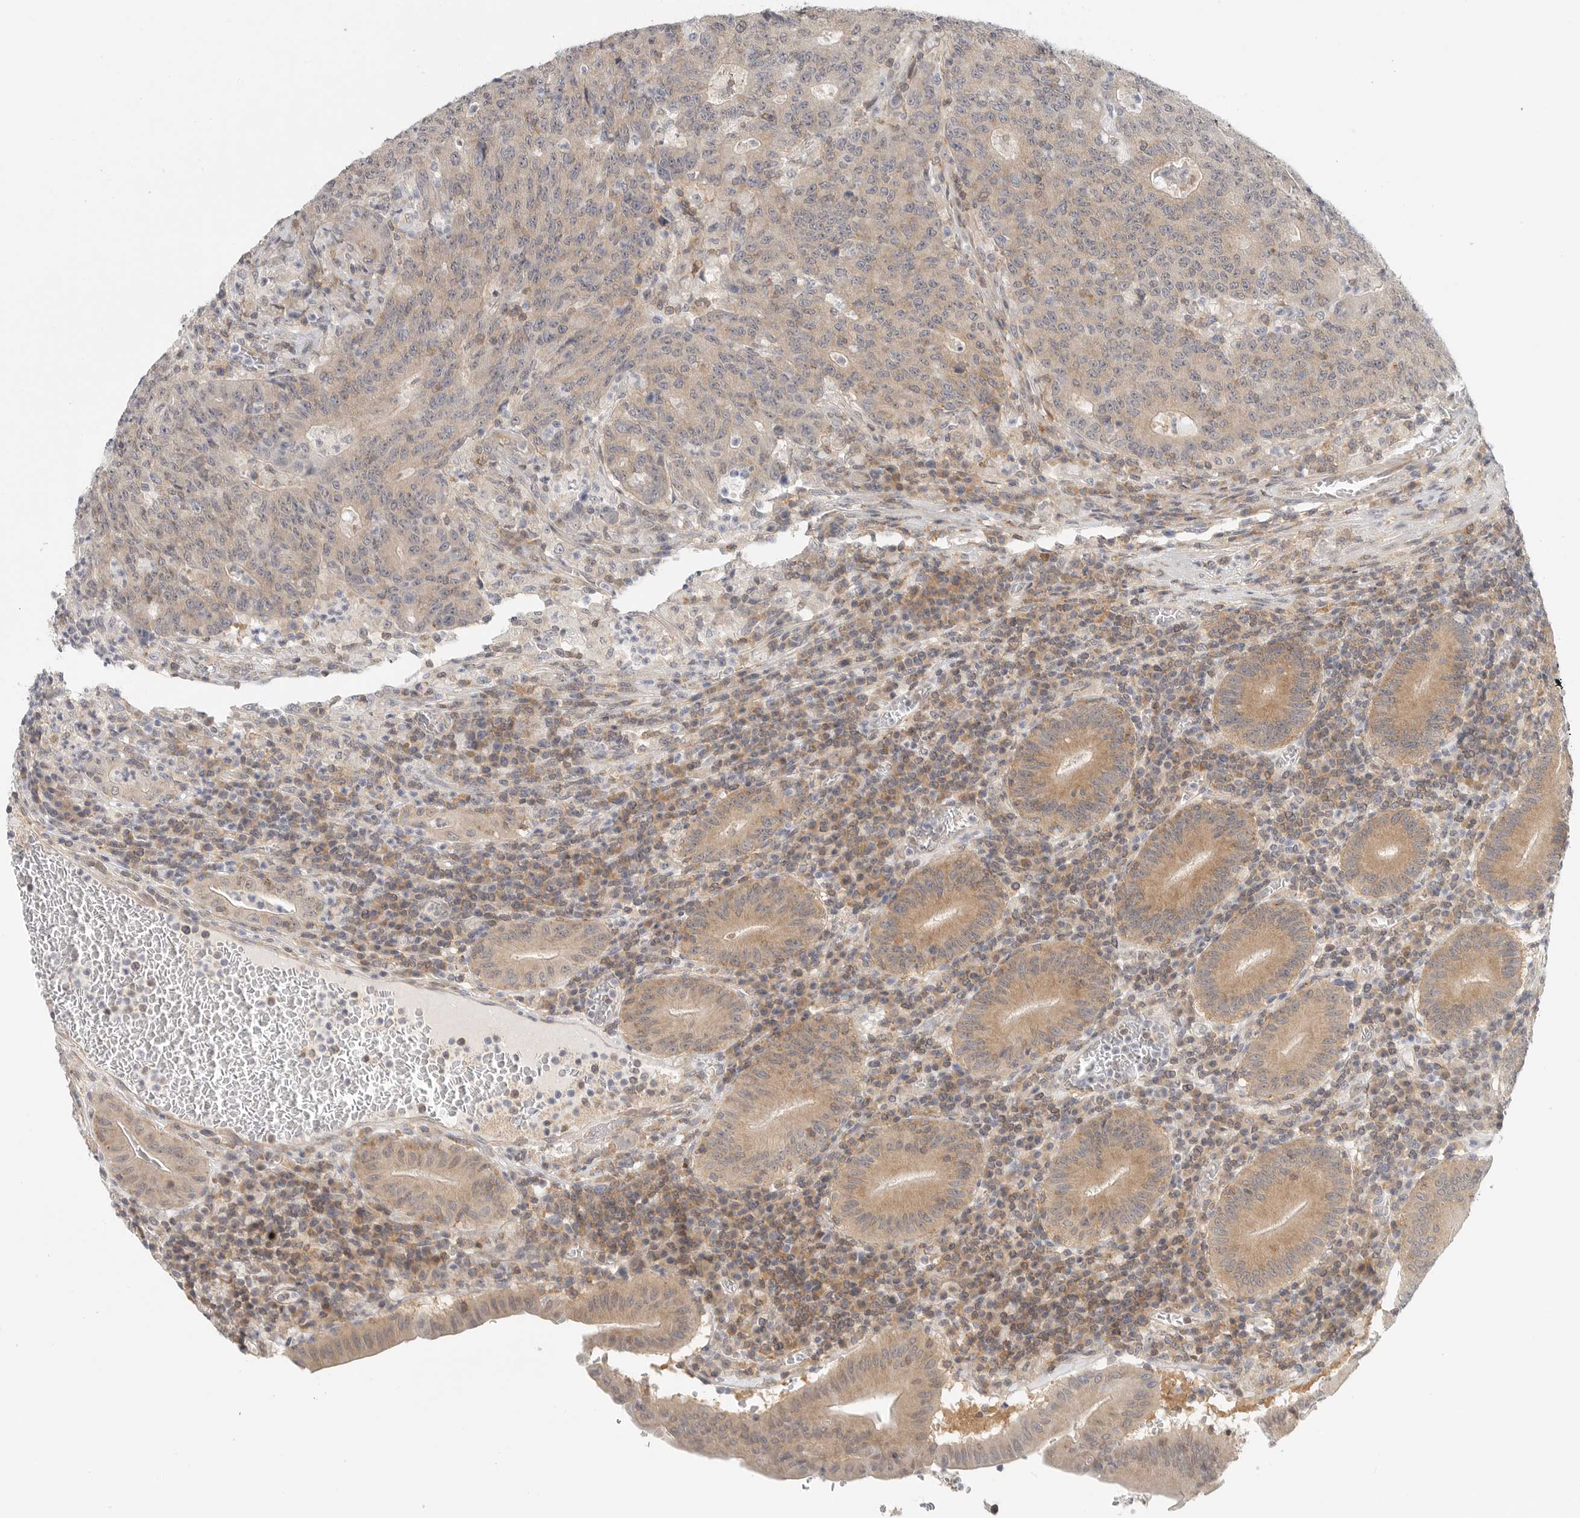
{"staining": {"intensity": "negative", "quantity": "none", "location": "none"}, "tissue": "colorectal cancer", "cell_type": "Tumor cells", "image_type": "cancer", "snomed": [{"axis": "morphology", "description": "Adenocarcinoma, NOS"}, {"axis": "topography", "description": "Colon"}], "caption": "DAB immunohistochemical staining of colorectal cancer reveals no significant positivity in tumor cells. Nuclei are stained in blue.", "gene": "HDAC6", "patient": {"sex": "female", "age": 75}}